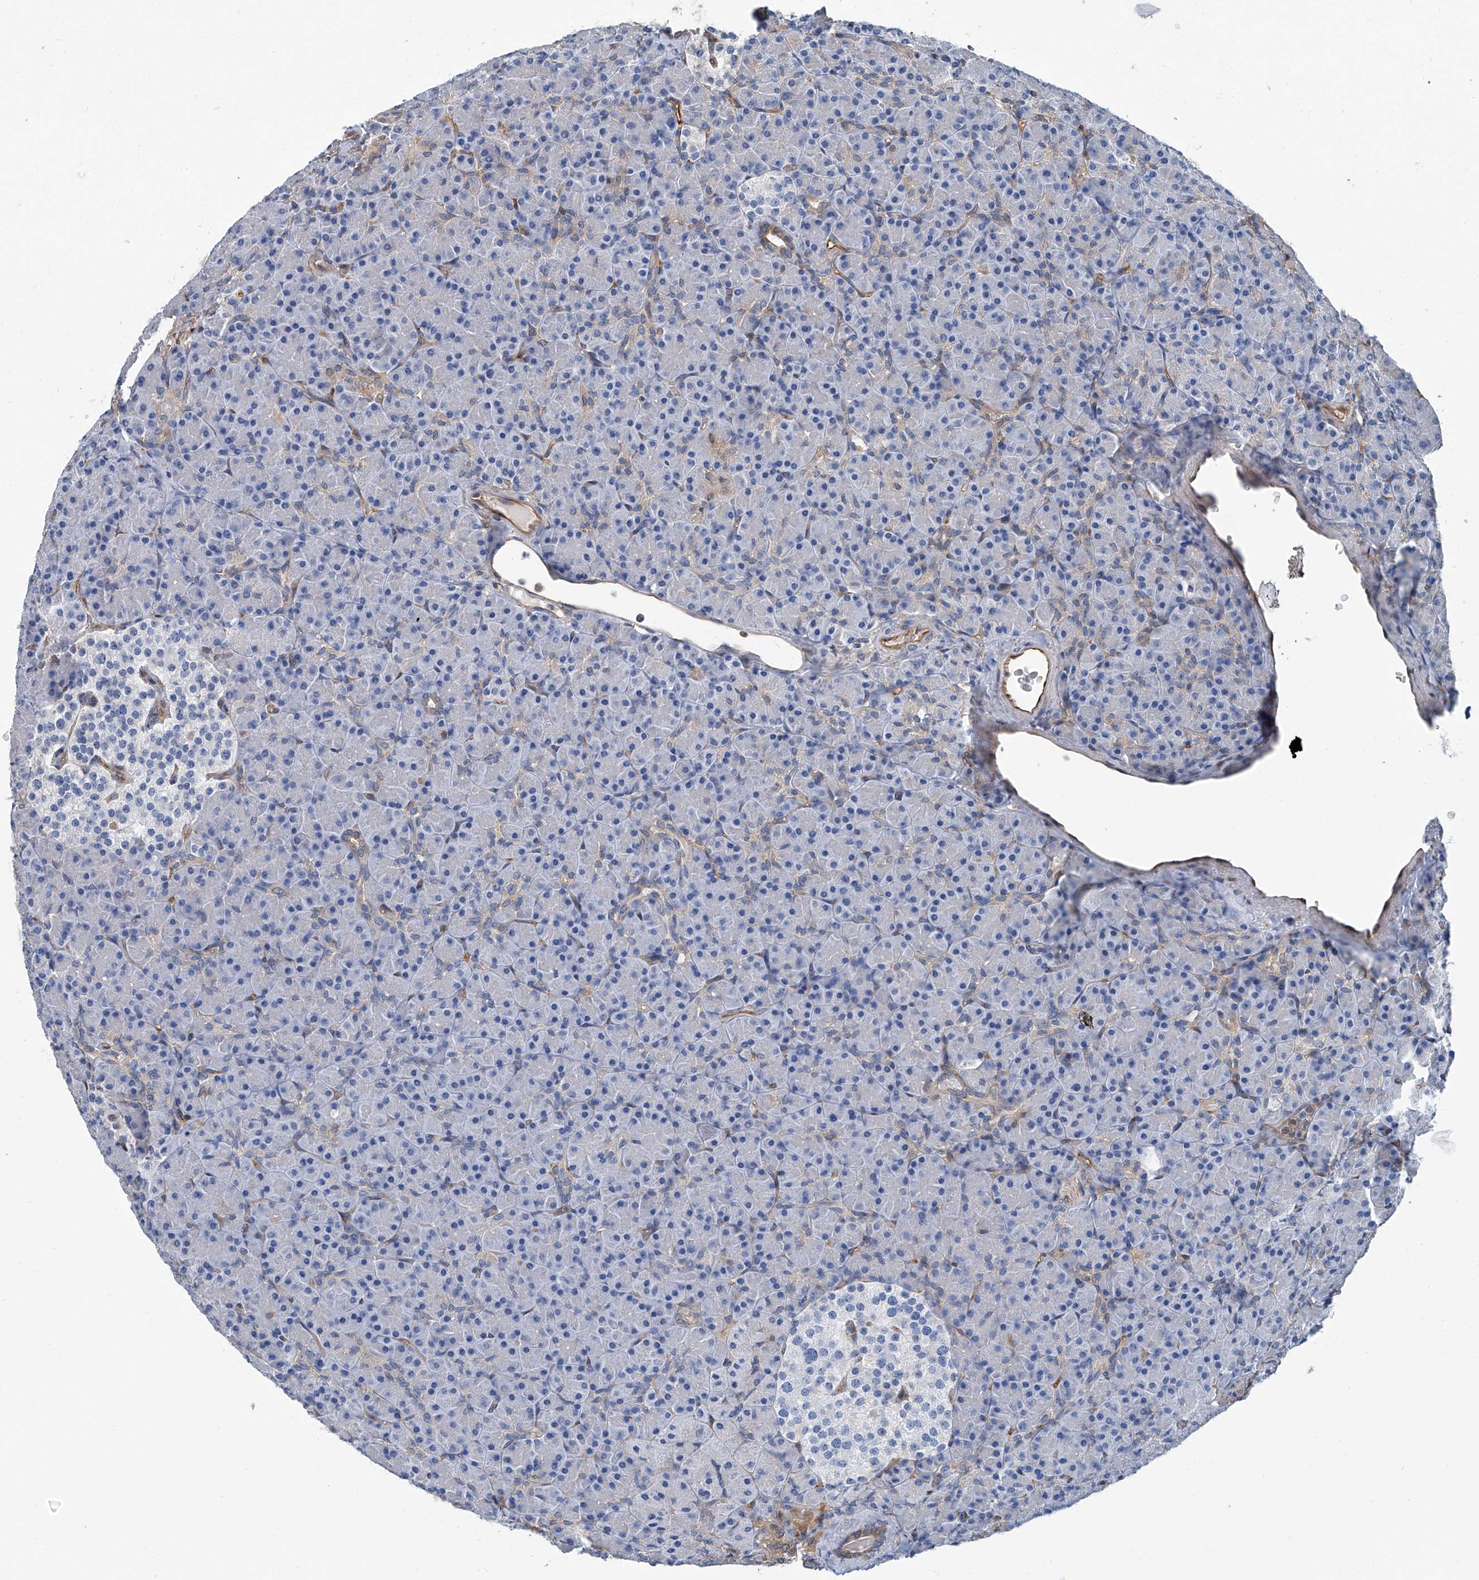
{"staining": {"intensity": "moderate", "quantity": "<25%", "location": "cytoplasmic/membranous"}, "tissue": "pancreas", "cell_type": "Exocrine glandular cells", "image_type": "normal", "snomed": [{"axis": "morphology", "description": "Normal tissue, NOS"}, {"axis": "topography", "description": "Pancreas"}], "caption": "Moderate cytoplasmic/membranous expression is appreciated in approximately <25% of exocrine glandular cells in unremarkable pancreas. Nuclei are stained in blue.", "gene": "PSMB10", "patient": {"sex": "female", "age": 43}}